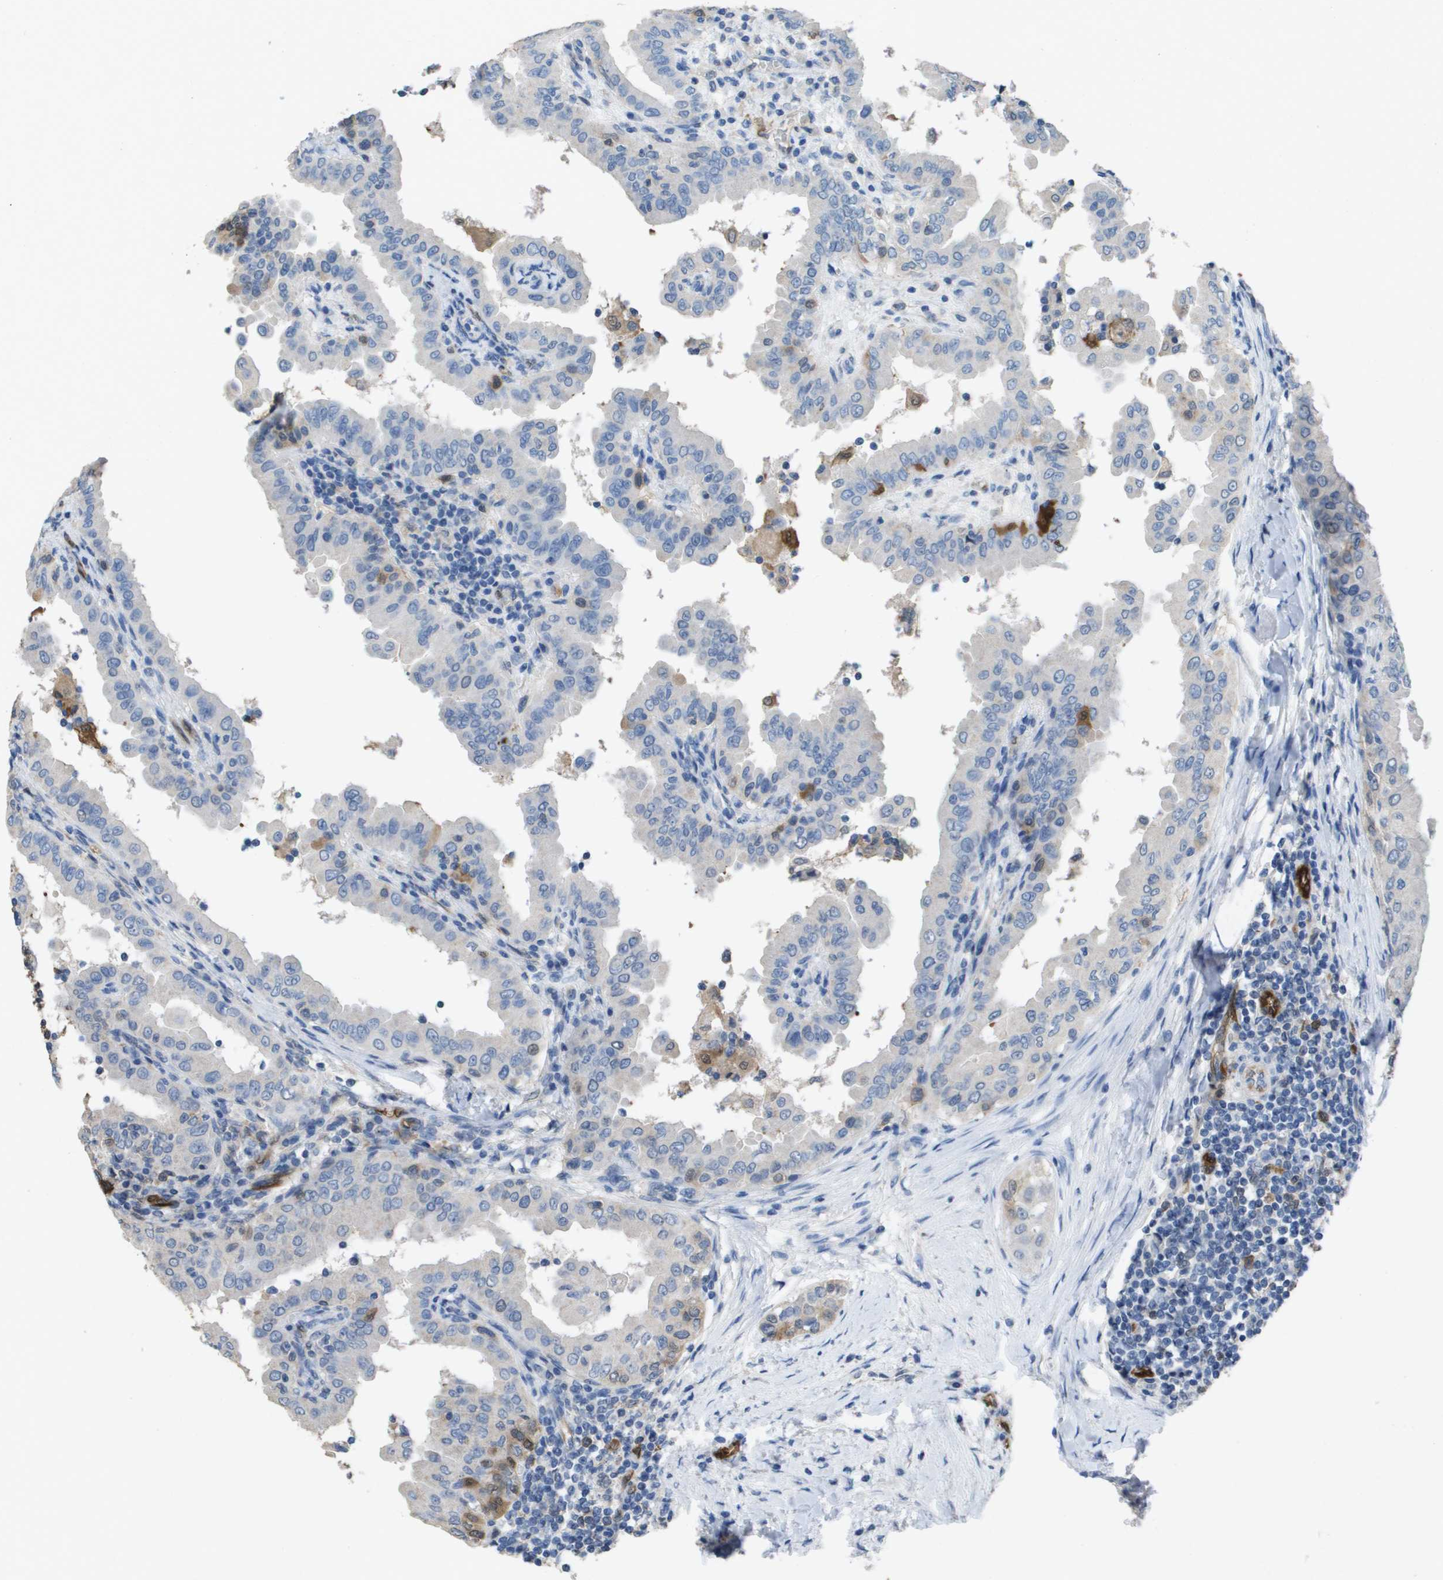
{"staining": {"intensity": "negative", "quantity": "none", "location": "none"}, "tissue": "thyroid cancer", "cell_type": "Tumor cells", "image_type": "cancer", "snomed": [{"axis": "morphology", "description": "Papillary adenocarcinoma, NOS"}, {"axis": "topography", "description": "Thyroid gland"}], "caption": "High power microscopy image of an immunohistochemistry (IHC) histopathology image of thyroid cancer (papillary adenocarcinoma), revealing no significant staining in tumor cells.", "gene": "FABP5", "patient": {"sex": "male", "age": 33}}